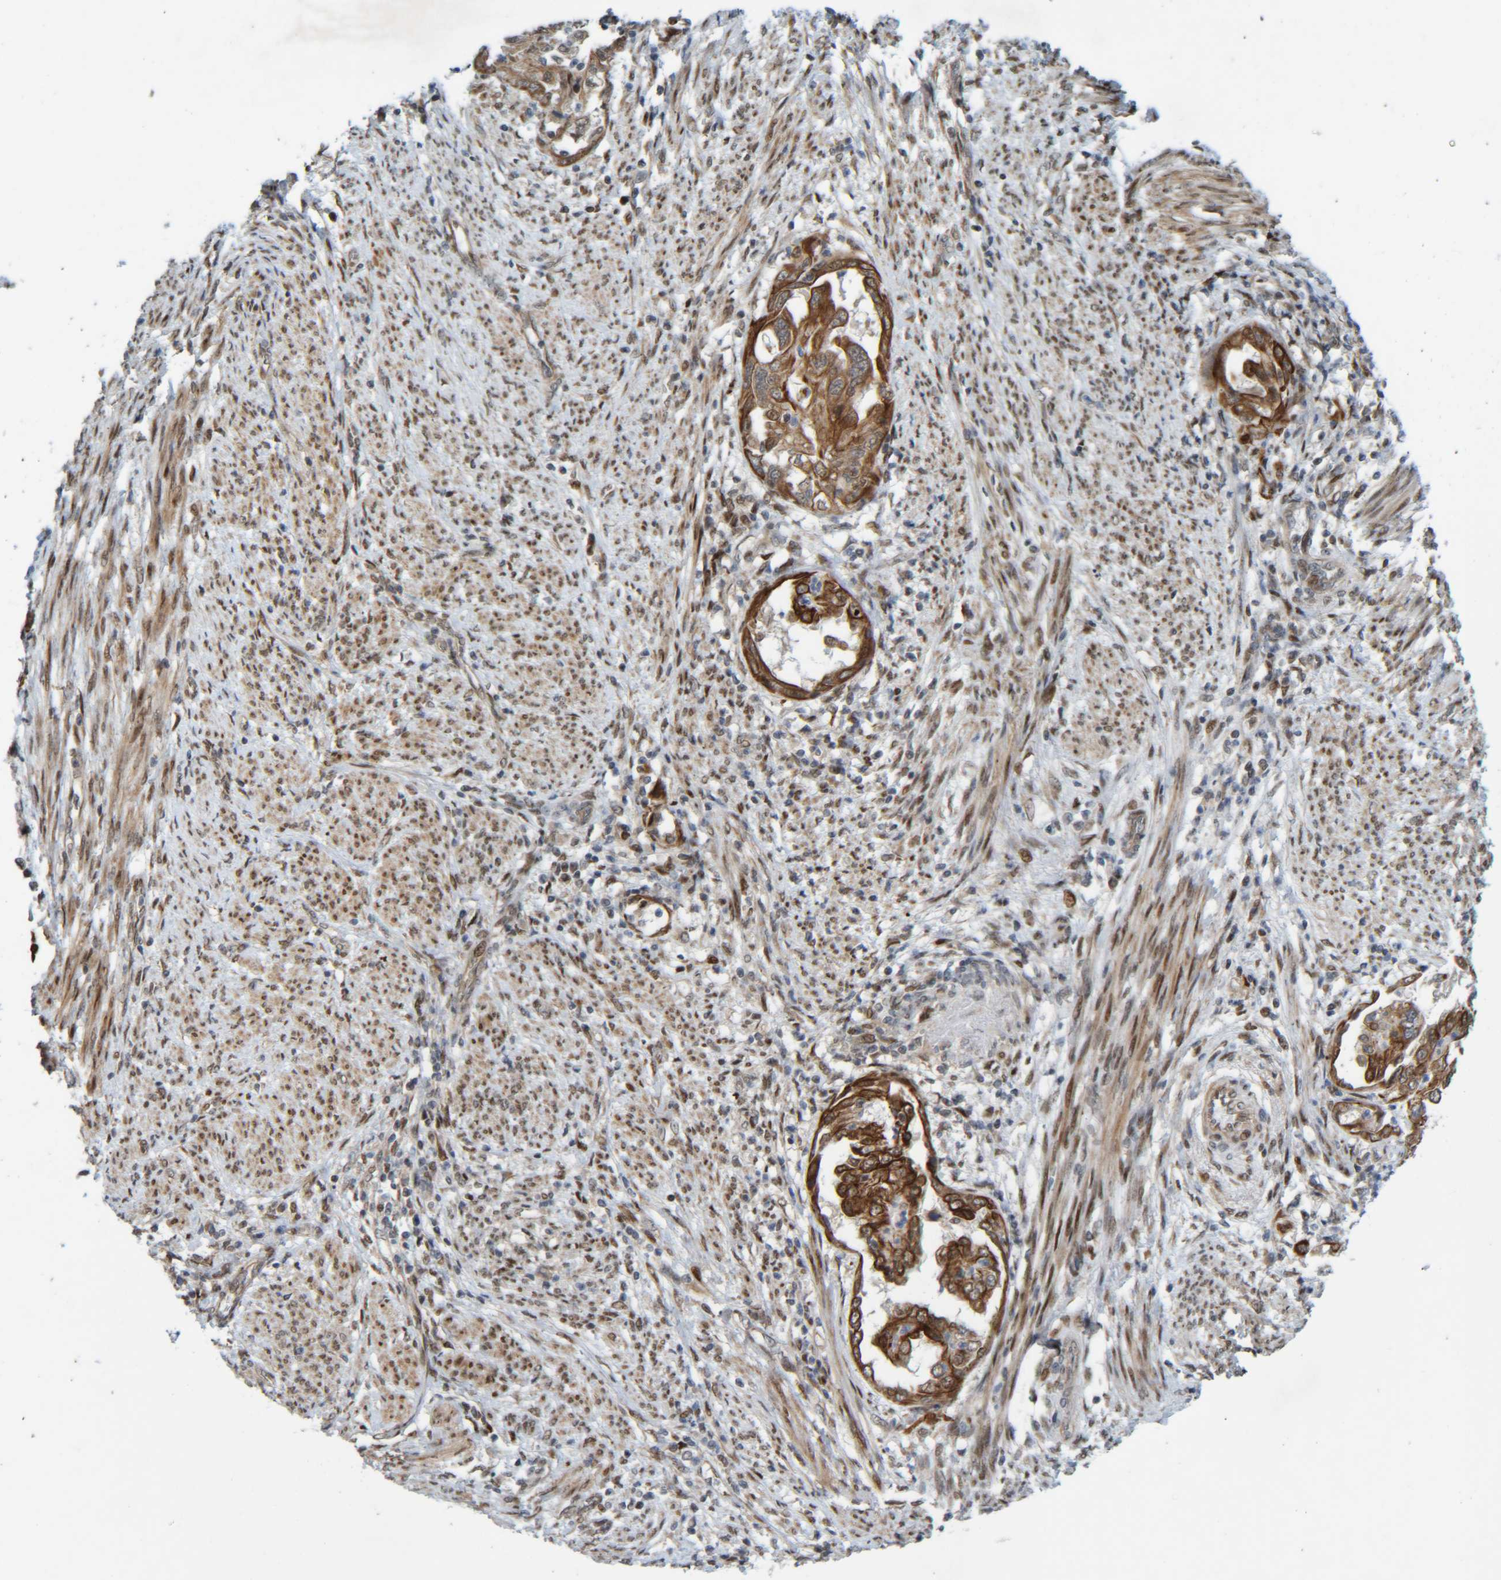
{"staining": {"intensity": "moderate", "quantity": ">75%", "location": "cytoplasmic/membranous"}, "tissue": "endometrial cancer", "cell_type": "Tumor cells", "image_type": "cancer", "snomed": [{"axis": "morphology", "description": "Adenocarcinoma, NOS"}, {"axis": "topography", "description": "Endometrium"}], "caption": "Brown immunohistochemical staining in adenocarcinoma (endometrial) demonstrates moderate cytoplasmic/membranous expression in approximately >75% of tumor cells.", "gene": "CCDC57", "patient": {"sex": "female", "age": 85}}